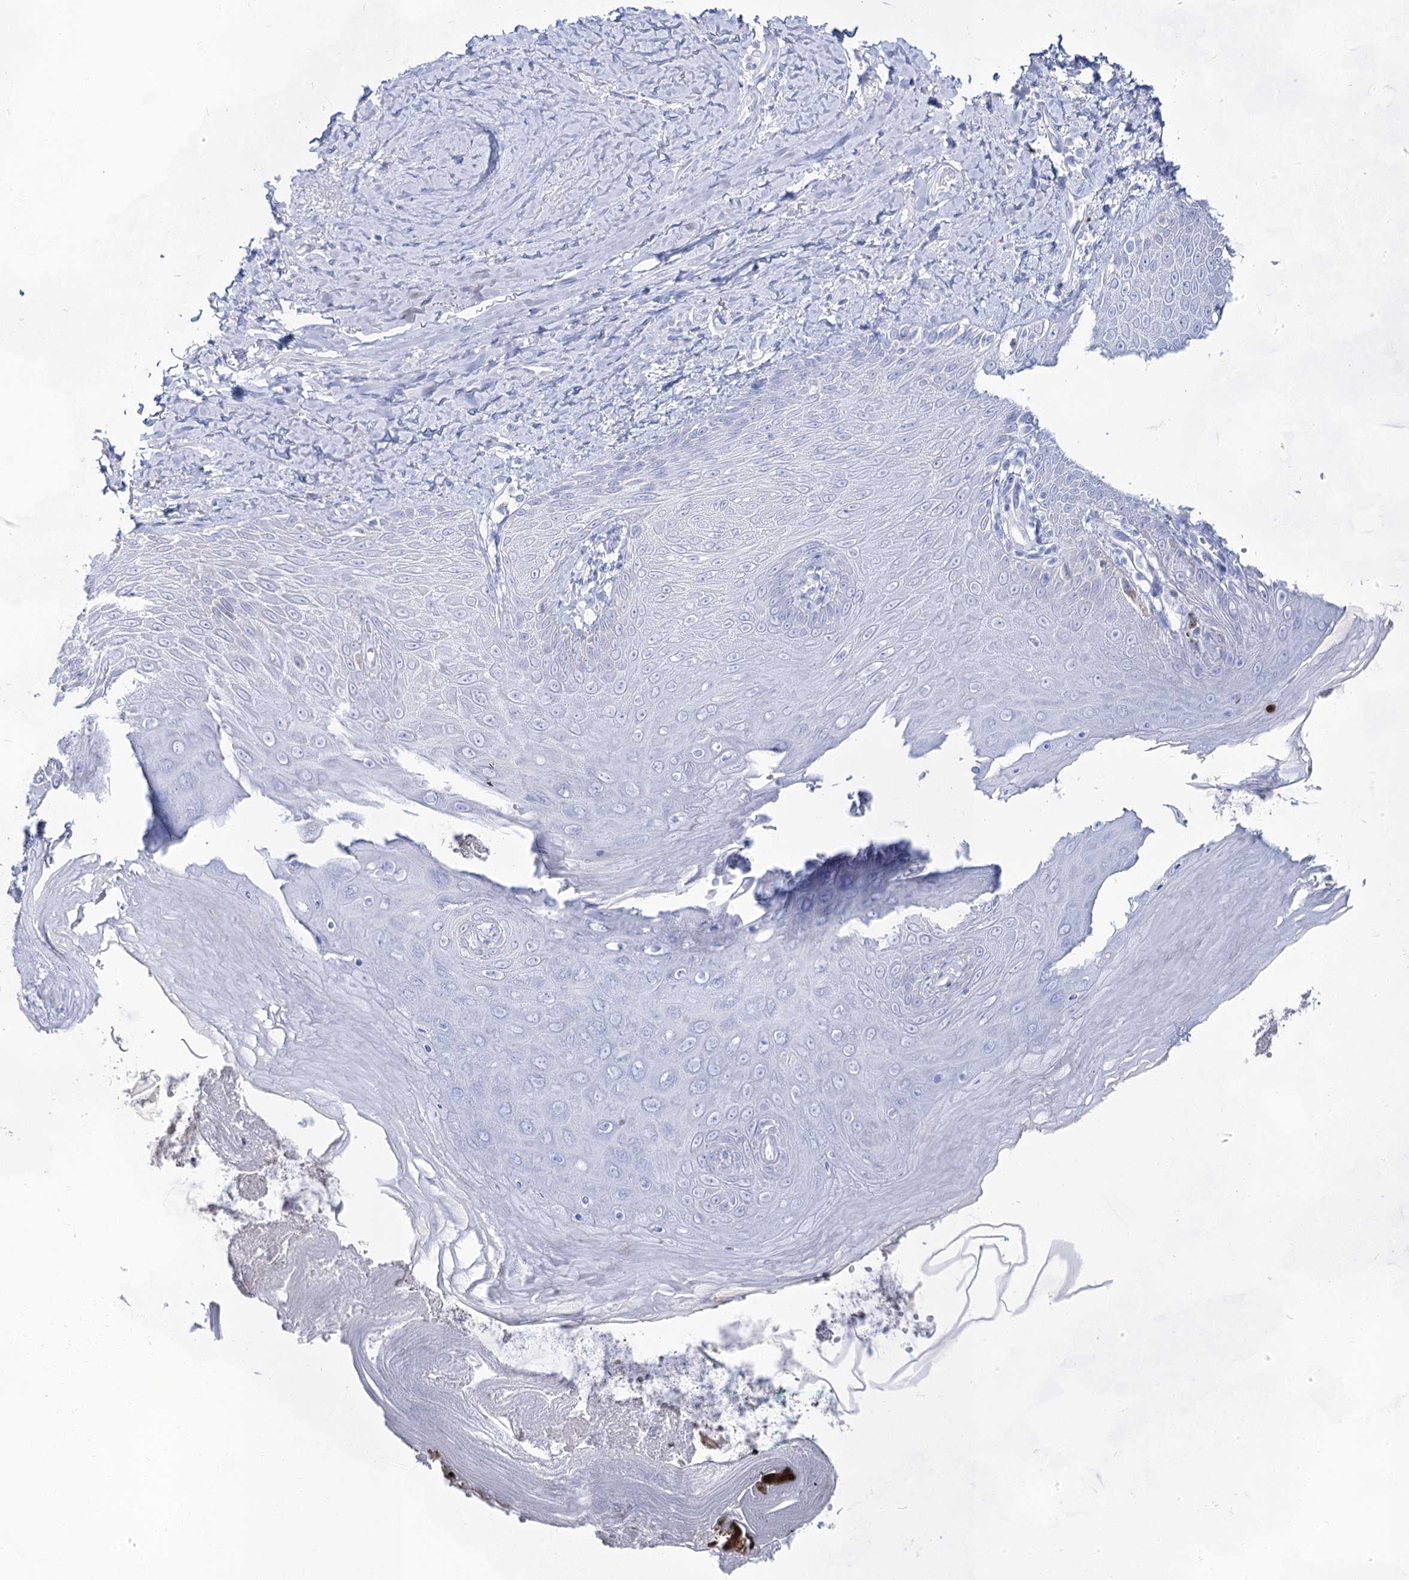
{"staining": {"intensity": "negative", "quantity": "none", "location": "none"}, "tissue": "skin", "cell_type": "Epidermal cells", "image_type": "normal", "snomed": [{"axis": "morphology", "description": "Normal tissue, NOS"}, {"axis": "topography", "description": "Anal"}], "caption": "Epidermal cells show no significant staining in benign skin.", "gene": "ACRV1", "patient": {"sex": "male", "age": 78}}